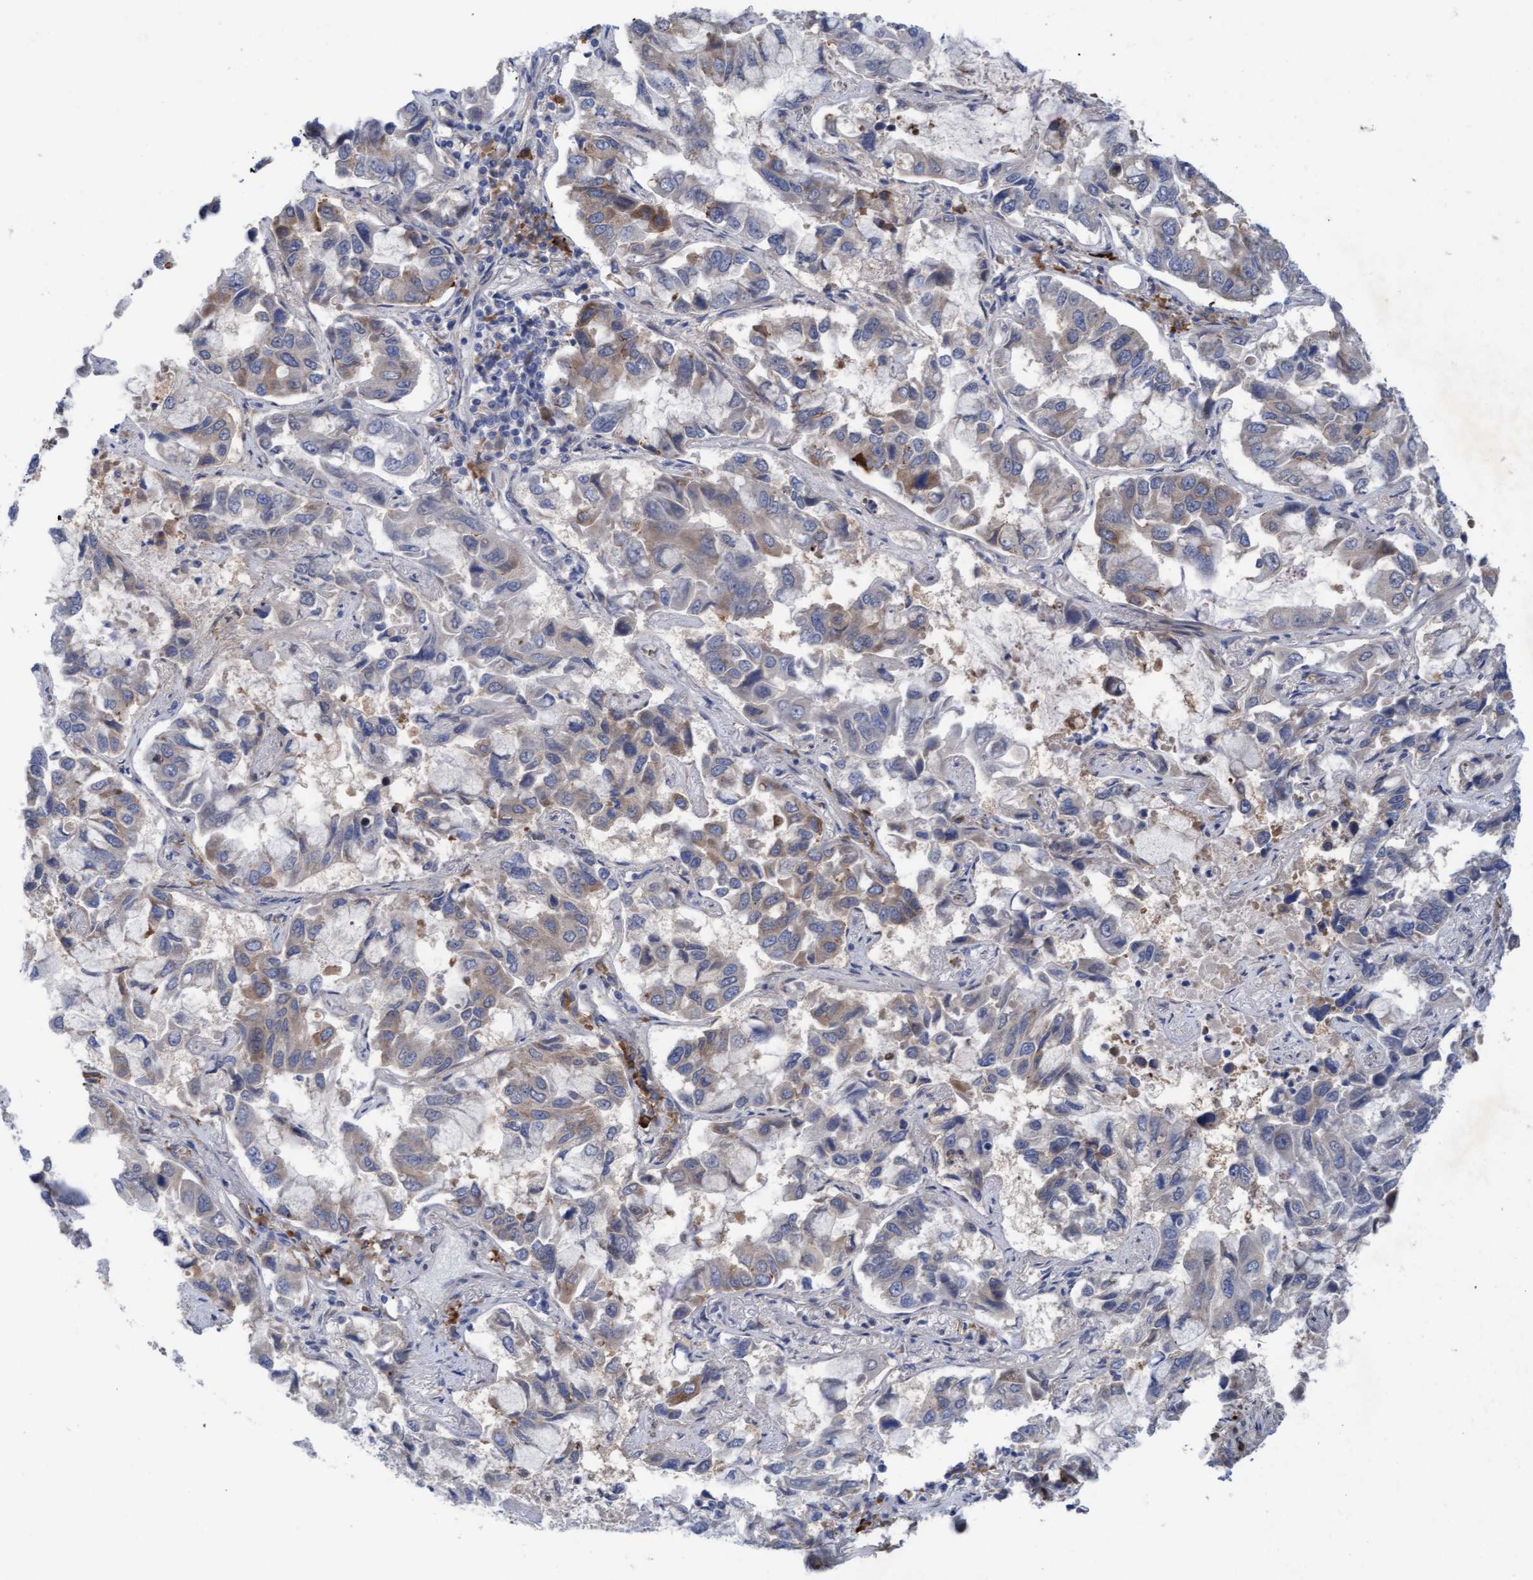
{"staining": {"intensity": "weak", "quantity": "25%-75%", "location": "cytoplasmic/membranous"}, "tissue": "lung cancer", "cell_type": "Tumor cells", "image_type": "cancer", "snomed": [{"axis": "morphology", "description": "Adenocarcinoma, NOS"}, {"axis": "topography", "description": "Lung"}], "caption": "Weak cytoplasmic/membranous expression is appreciated in about 25%-75% of tumor cells in lung cancer (adenocarcinoma). (DAB IHC, brown staining for protein, blue staining for nuclei).", "gene": "PLCD1", "patient": {"sex": "male", "age": 64}}